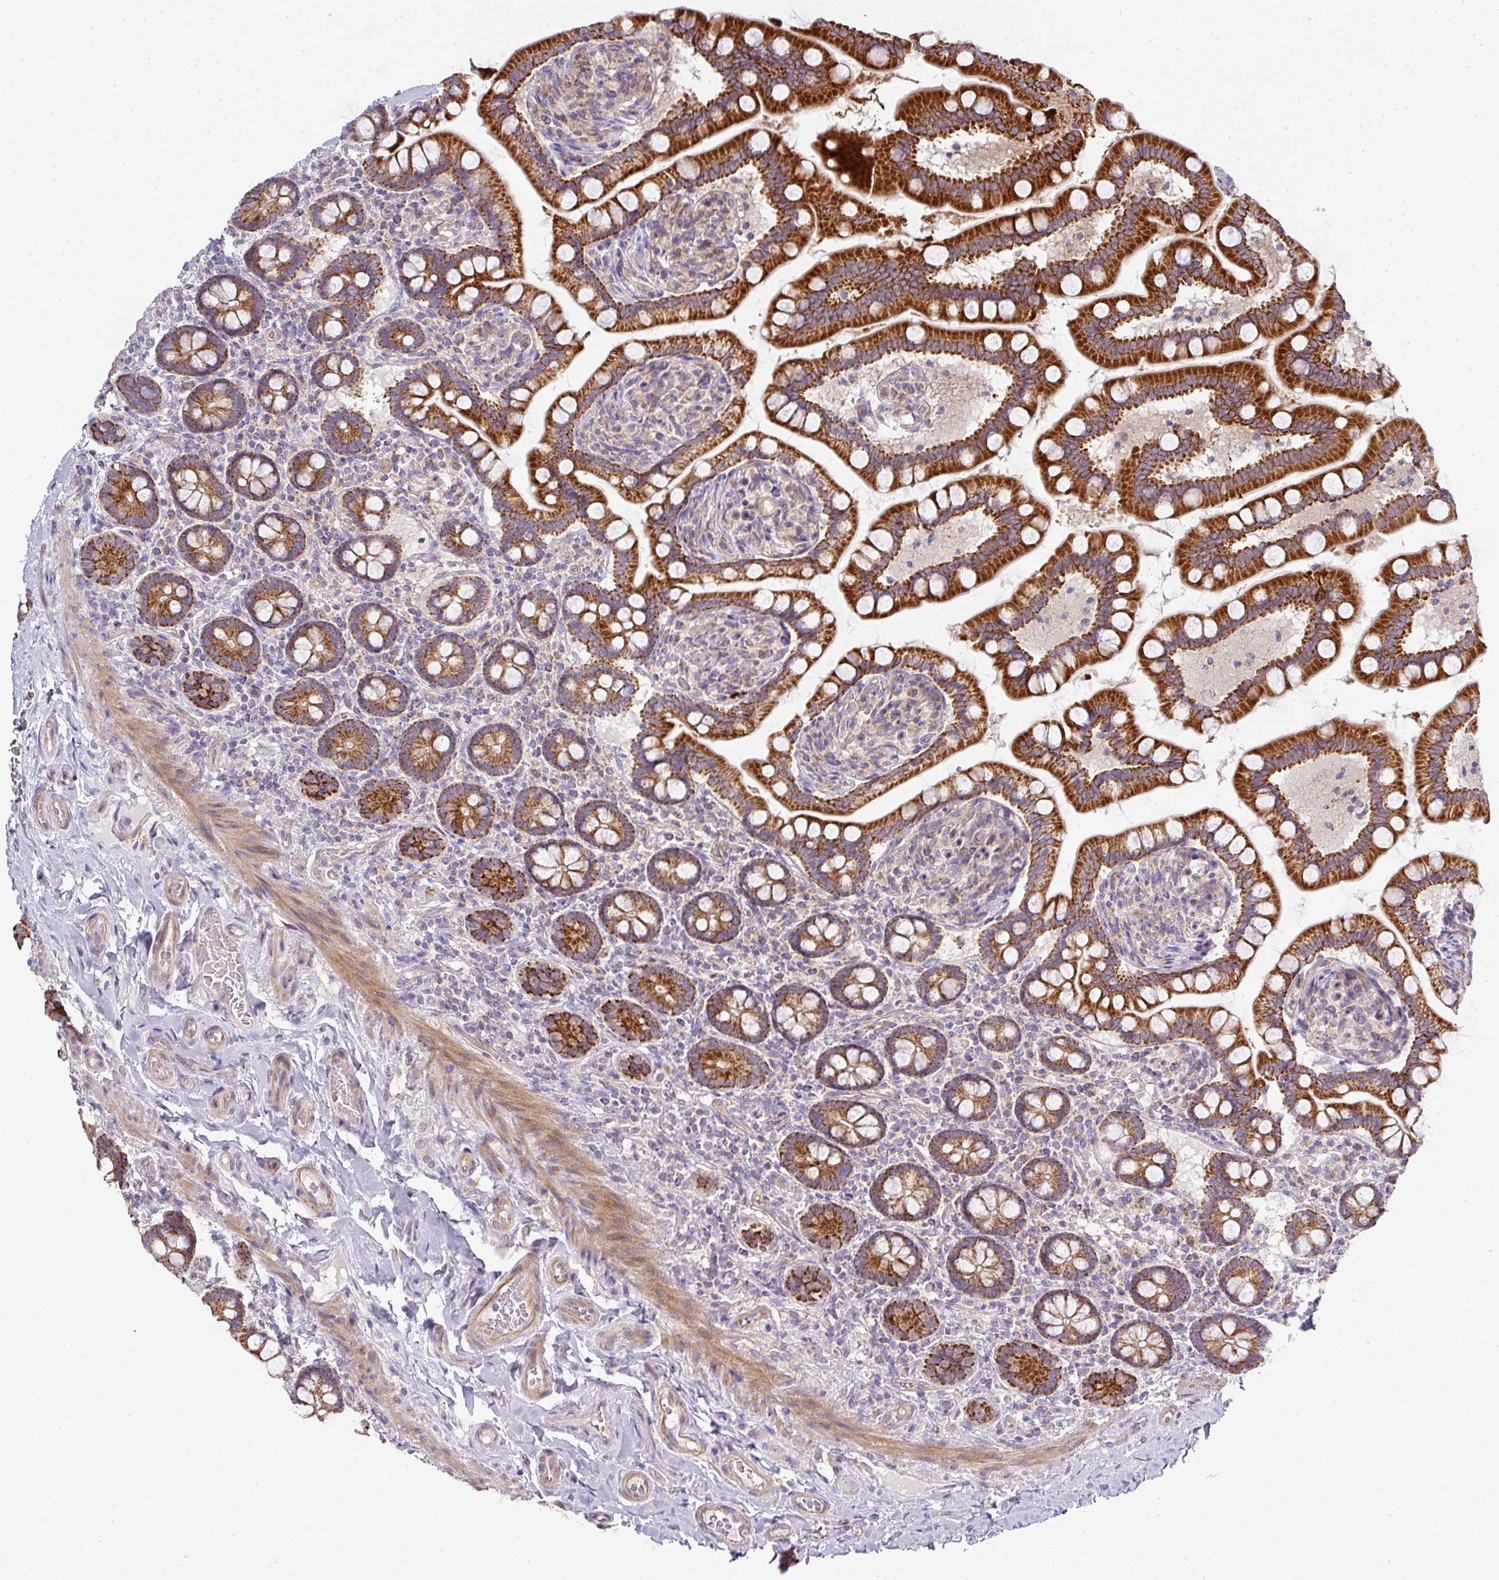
{"staining": {"intensity": "strong", "quantity": ">75%", "location": "cytoplasmic/membranous"}, "tissue": "small intestine", "cell_type": "Glandular cells", "image_type": "normal", "snomed": [{"axis": "morphology", "description": "Normal tissue, NOS"}, {"axis": "topography", "description": "Small intestine"}], "caption": "The histopathology image exhibits a brown stain indicating the presence of a protein in the cytoplasmic/membranous of glandular cells in small intestine.", "gene": "STK35", "patient": {"sex": "female", "age": 64}}